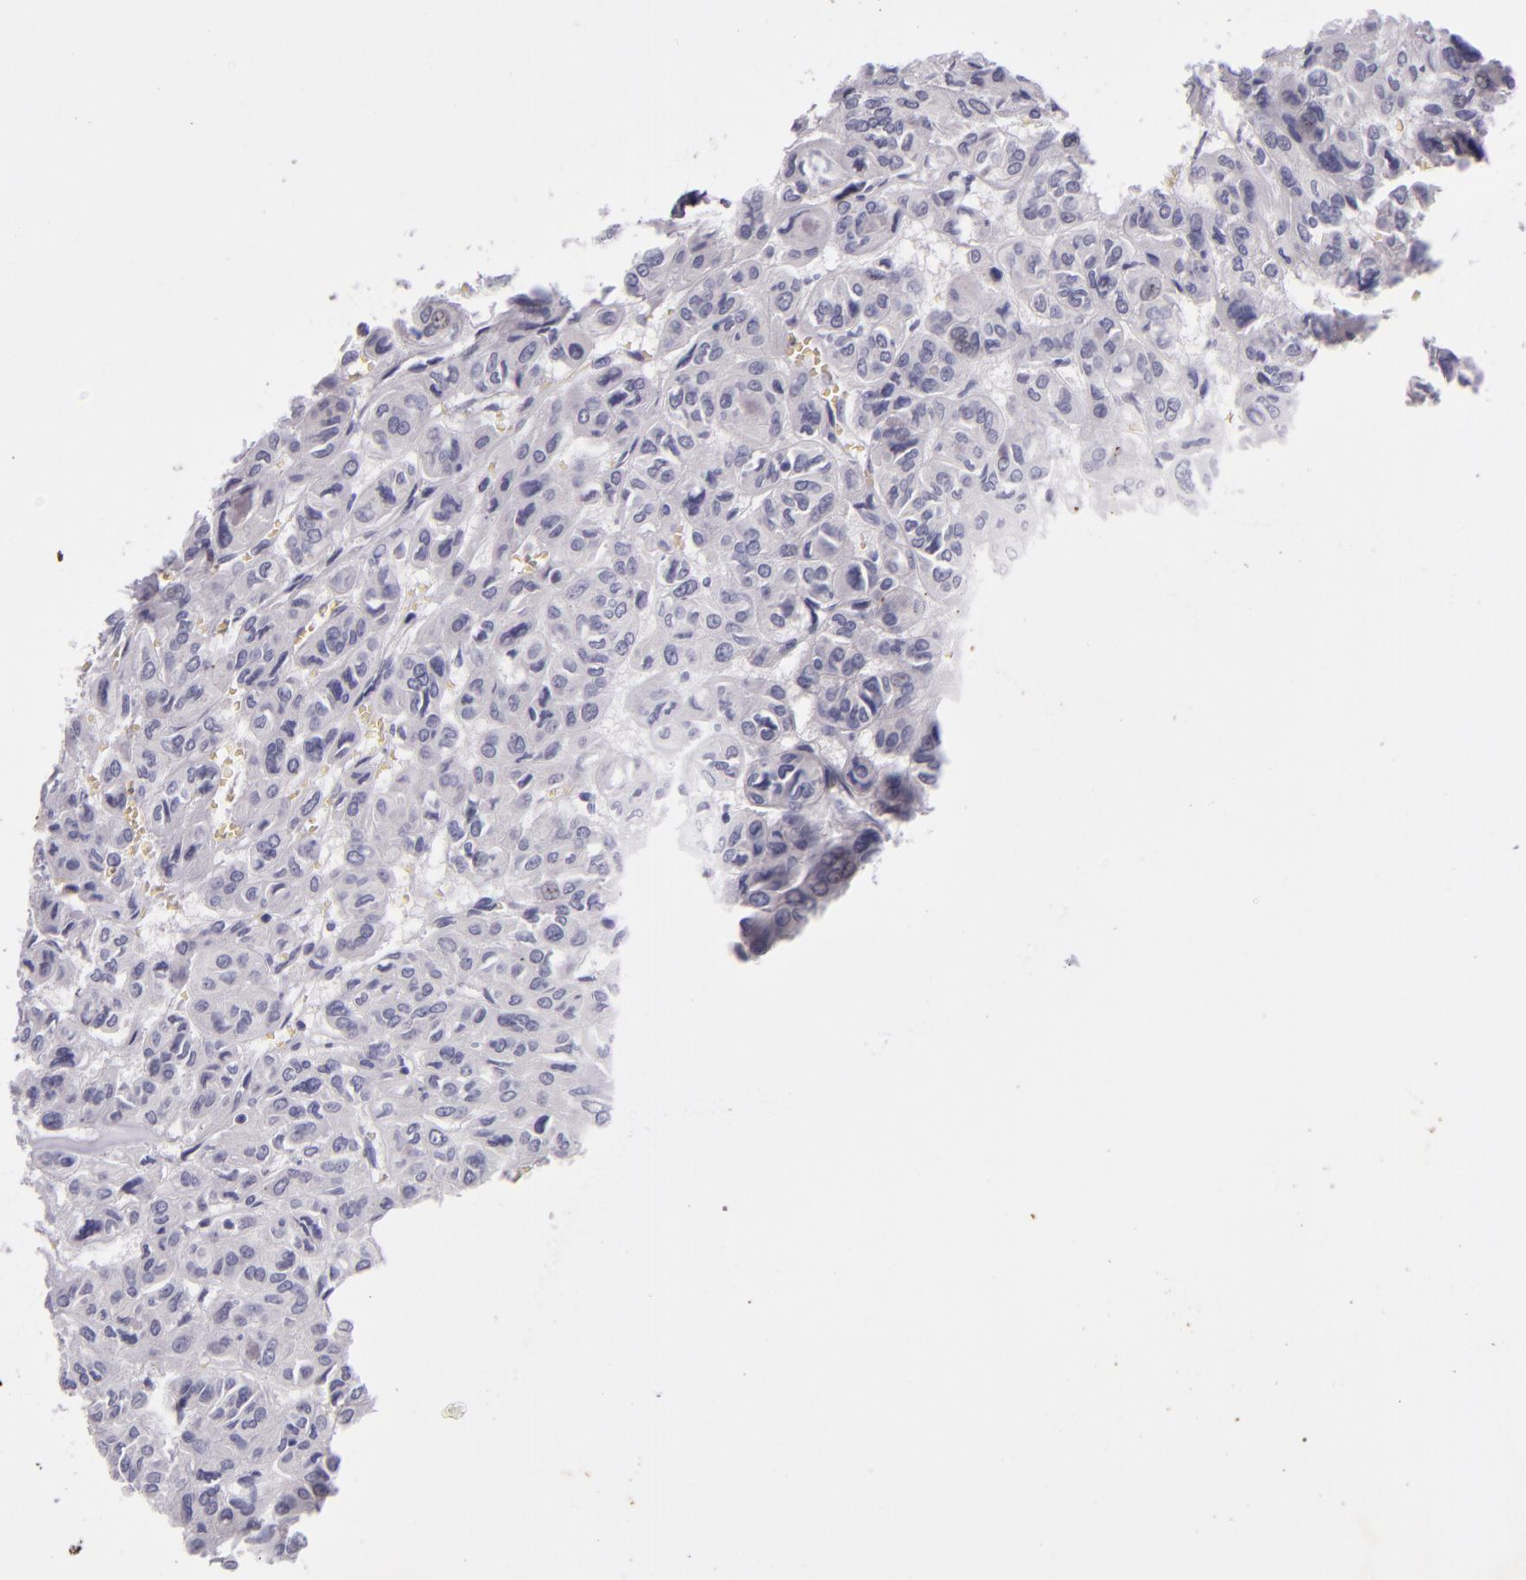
{"staining": {"intensity": "negative", "quantity": "none", "location": "none"}, "tissue": "thyroid cancer", "cell_type": "Tumor cells", "image_type": "cancer", "snomed": [{"axis": "morphology", "description": "Follicular adenoma carcinoma, NOS"}, {"axis": "topography", "description": "Thyroid gland"}], "caption": "Thyroid cancer was stained to show a protein in brown. There is no significant staining in tumor cells.", "gene": "SNCB", "patient": {"sex": "female", "age": 71}}